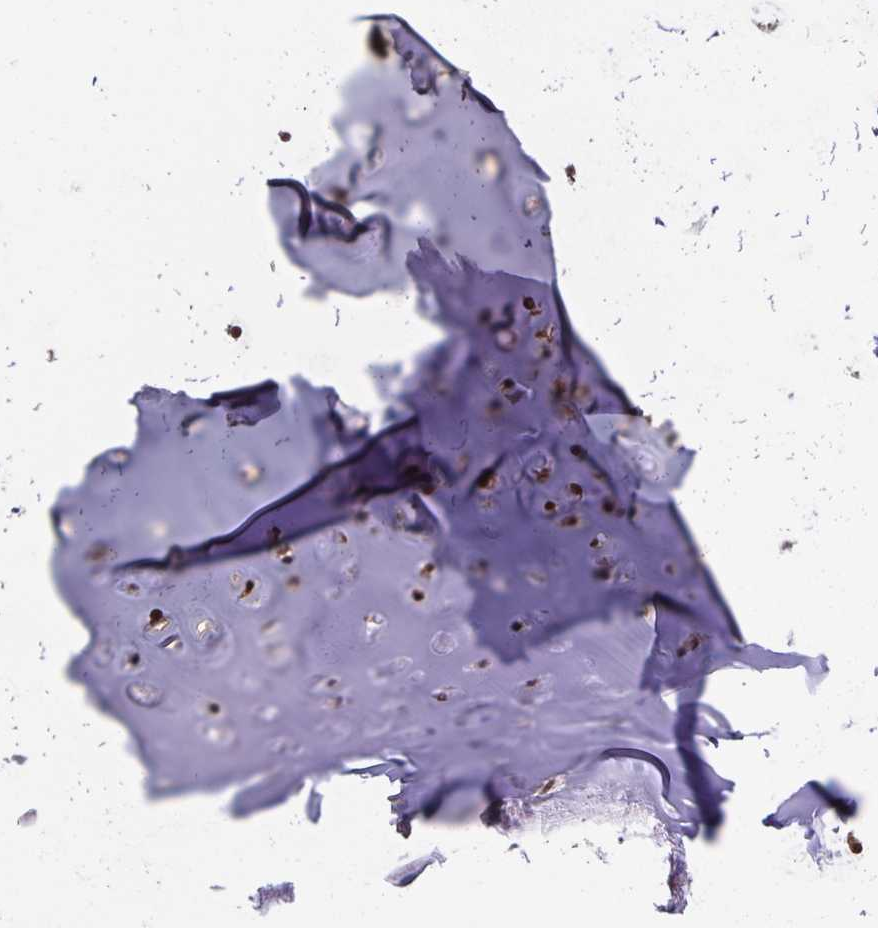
{"staining": {"intensity": "moderate", "quantity": ">75%", "location": "cytoplasmic/membranous,nuclear"}, "tissue": "soft tissue", "cell_type": "Chondrocytes", "image_type": "normal", "snomed": [{"axis": "morphology", "description": "Normal tissue, NOS"}, {"axis": "topography", "description": "Cartilage tissue"}, {"axis": "topography", "description": "Bronchus"}, {"axis": "topography", "description": "Peripheral nerve tissue"}], "caption": "Immunohistochemical staining of unremarkable human soft tissue exhibits moderate cytoplasmic/membranous,nuclear protein staining in about >75% of chondrocytes. (DAB (3,3'-diaminobenzidine) IHC with brightfield microscopy, high magnification).", "gene": "EXOC6B", "patient": {"sex": "female", "age": 59}}